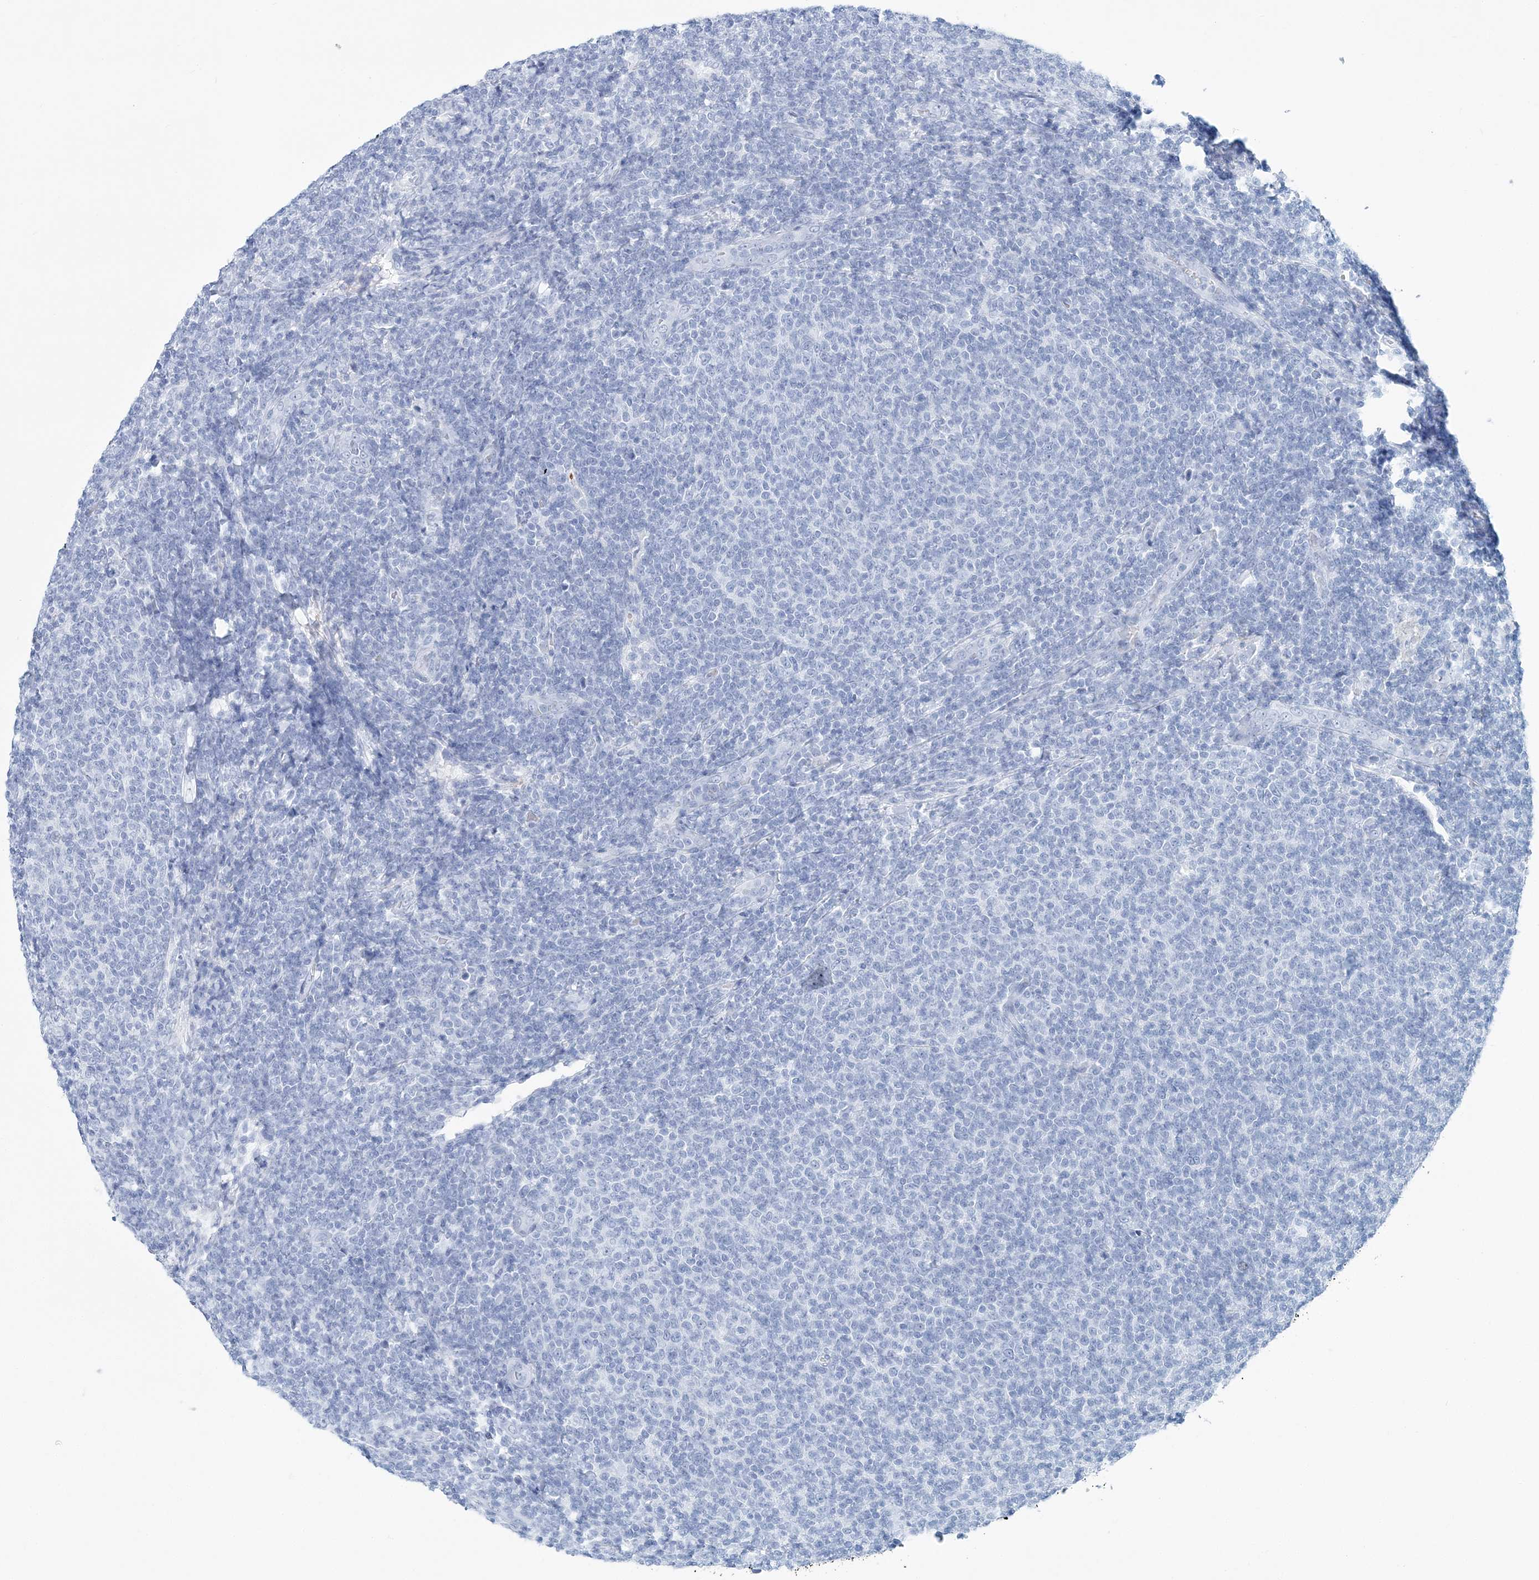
{"staining": {"intensity": "negative", "quantity": "none", "location": "none"}, "tissue": "lymphoma", "cell_type": "Tumor cells", "image_type": "cancer", "snomed": [{"axis": "morphology", "description": "Malignant lymphoma, non-Hodgkin's type, Low grade"}, {"axis": "topography", "description": "Lymph node"}], "caption": "Tumor cells are negative for brown protein staining in lymphoma.", "gene": "NKX6-1", "patient": {"sex": "male", "age": 66}}